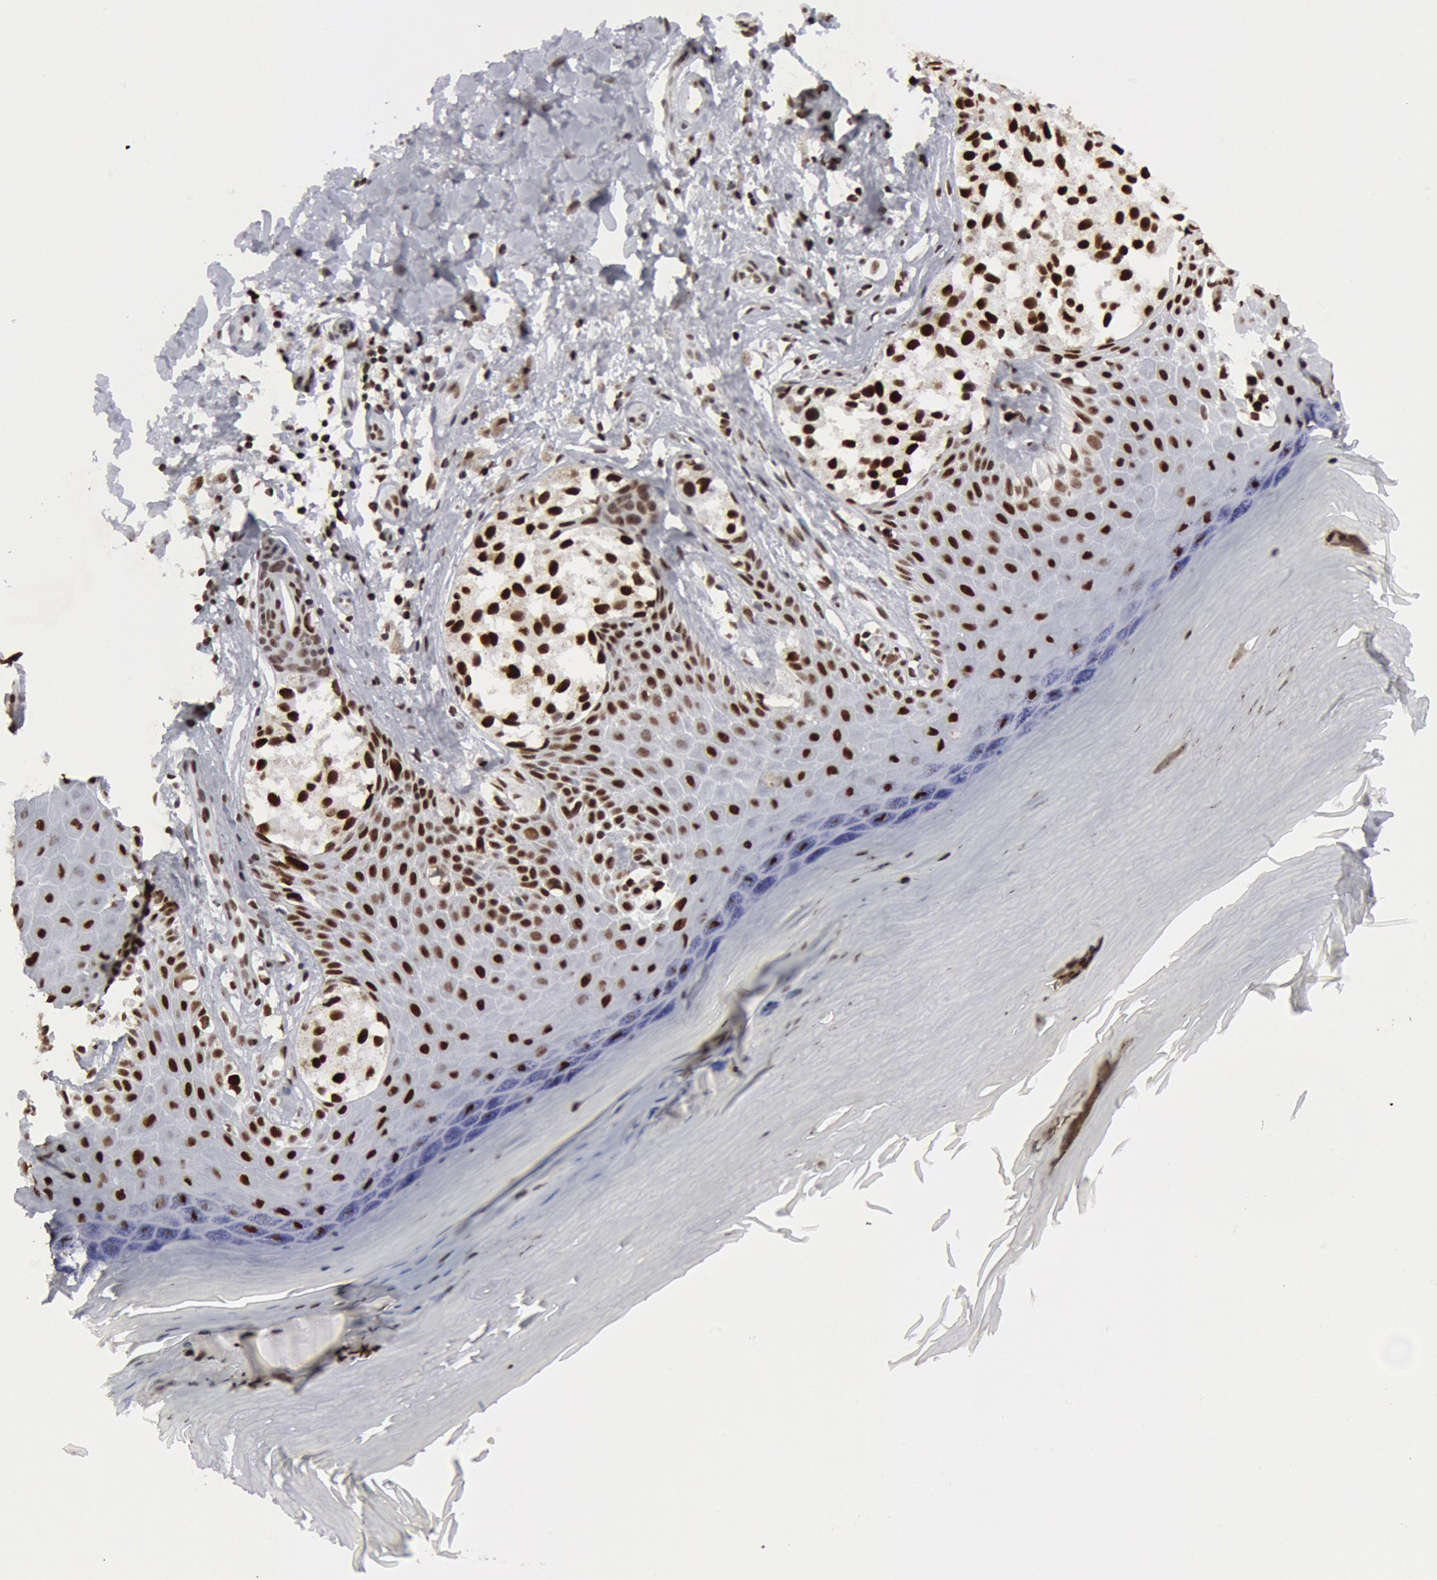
{"staining": {"intensity": "strong", "quantity": ">75%", "location": "nuclear"}, "tissue": "melanoma", "cell_type": "Tumor cells", "image_type": "cancer", "snomed": [{"axis": "morphology", "description": "Malignant melanoma, NOS"}, {"axis": "topography", "description": "Skin"}], "caption": "Immunohistochemical staining of malignant melanoma exhibits strong nuclear protein expression in about >75% of tumor cells. (IHC, brightfield microscopy, high magnification).", "gene": "SUB1", "patient": {"sex": "male", "age": 79}}